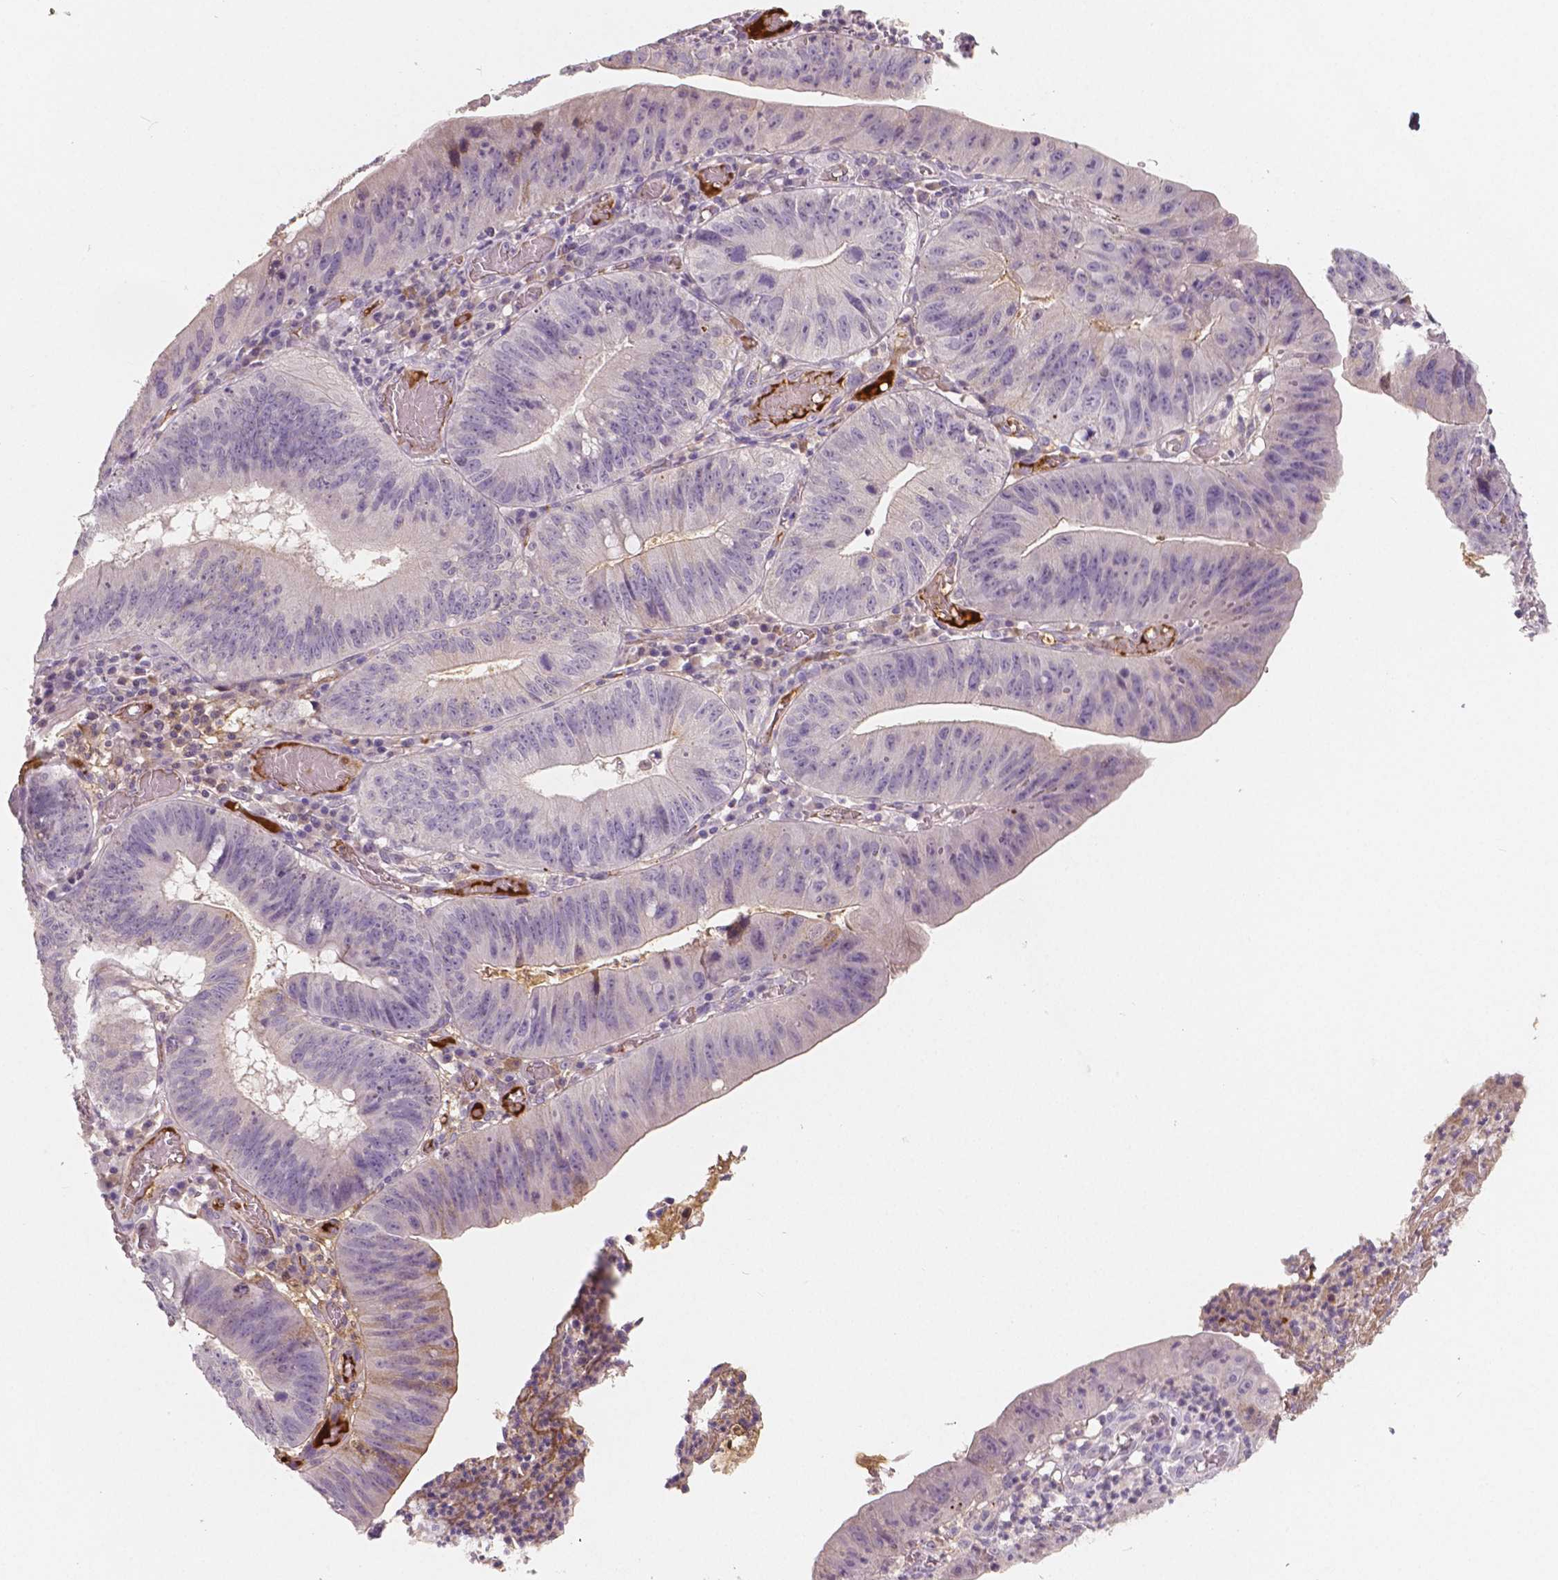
{"staining": {"intensity": "negative", "quantity": "none", "location": "none"}, "tissue": "stomach cancer", "cell_type": "Tumor cells", "image_type": "cancer", "snomed": [{"axis": "morphology", "description": "Adenocarcinoma, NOS"}, {"axis": "topography", "description": "Stomach"}], "caption": "Immunohistochemistry (IHC) photomicrograph of human stomach cancer (adenocarcinoma) stained for a protein (brown), which reveals no staining in tumor cells.", "gene": "APOA4", "patient": {"sex": "male", "age": 59}}